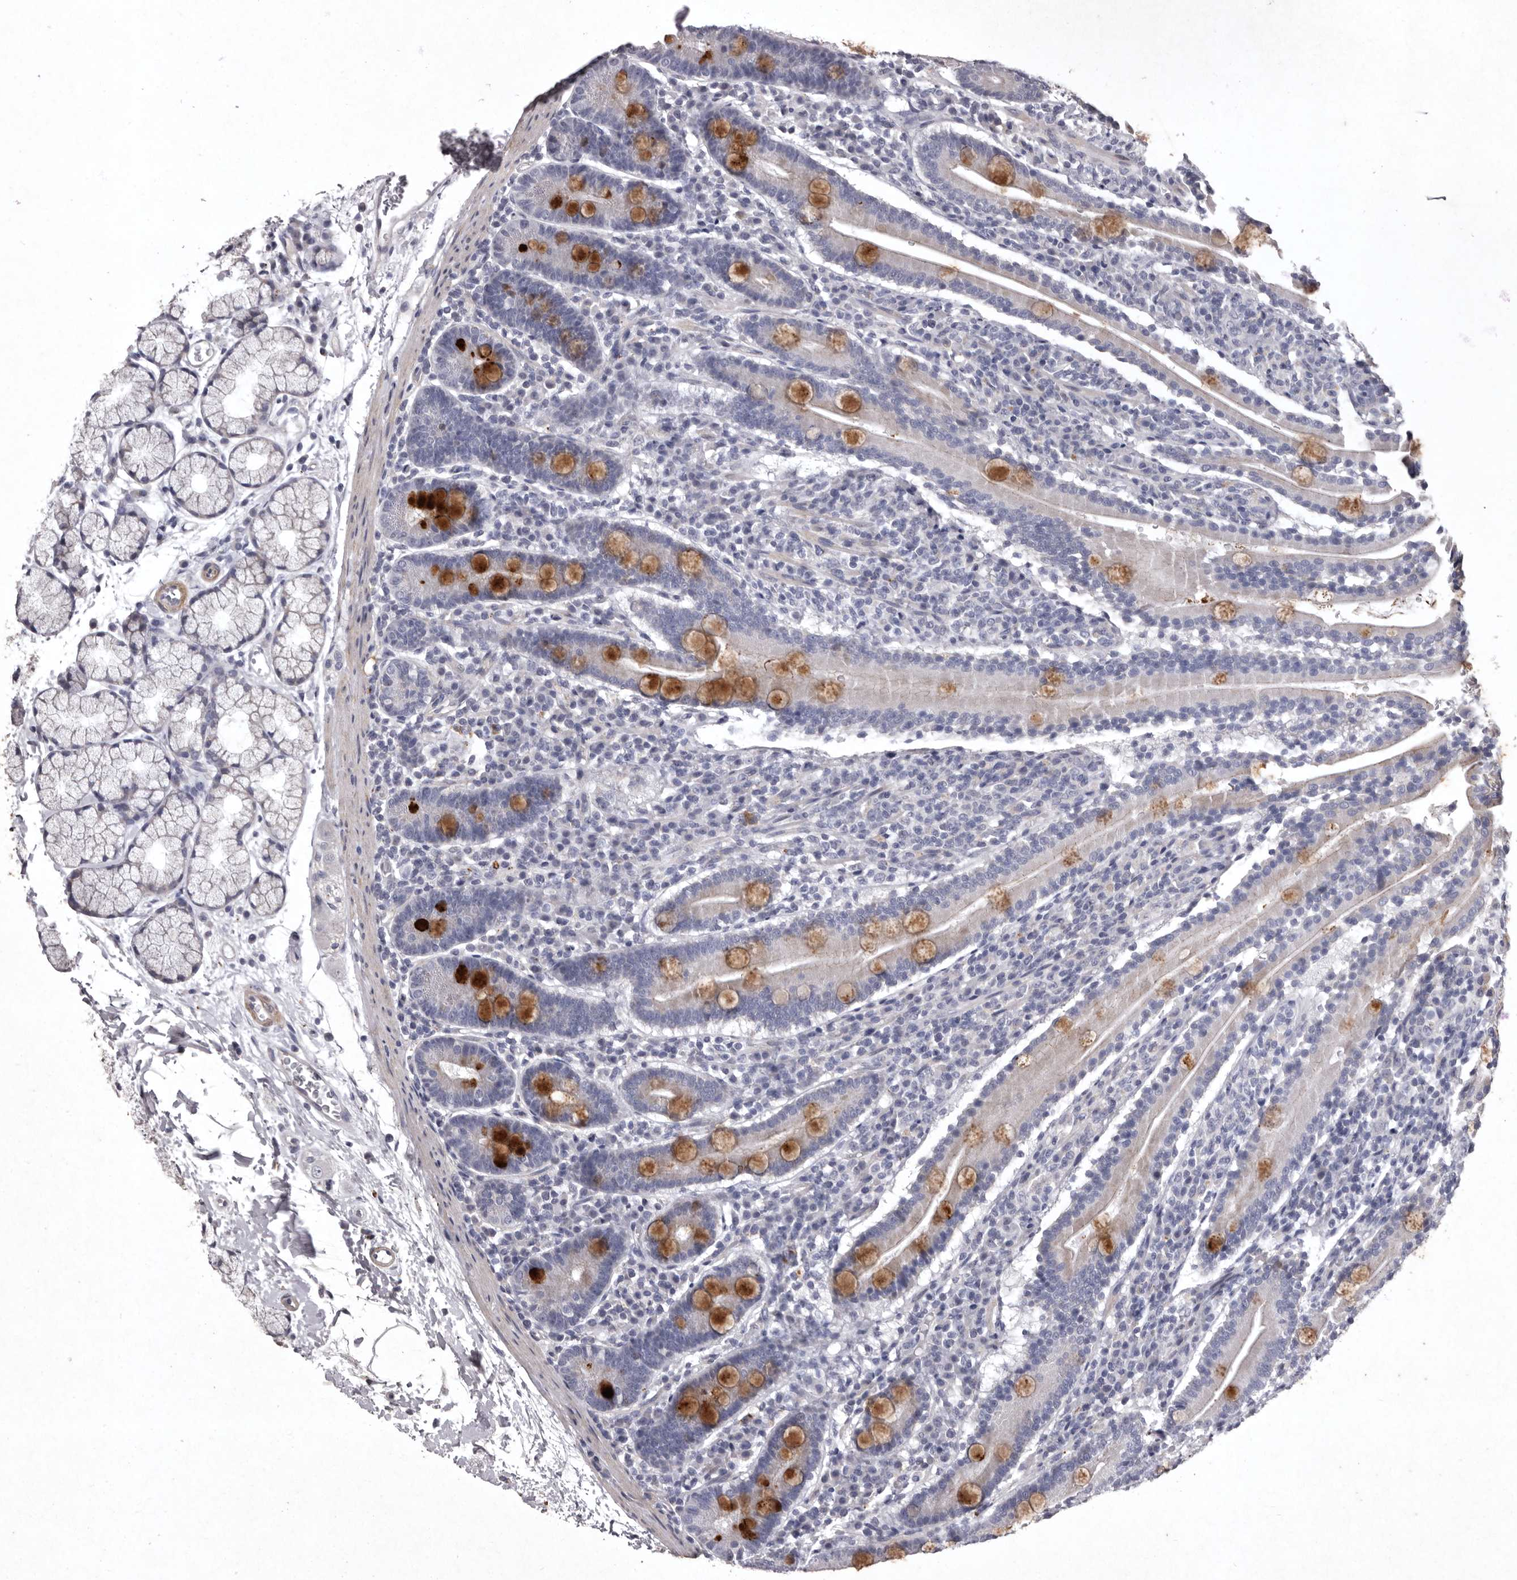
{"staining": {"intensity": "moderate", "quantity": "25%-75%", "location": "cytoplasmic/membranous"}, "tissue": "duodenum", "cell_type": "Glandular cells", "image_type": "normal", "snomed": [{"axis": "morphology", "description": "Normal tissue, NOS"}, {"axis": "topography", "description": "Duodenum"}], "caption": "This is an image of immunohistochemistry staining of unremarkable duodenum, which shows moderate positivity in the cytoplasmic/membranous of glandular cells.", "gene": "NKAIN4", "patient": {"sex": "male", "age": 35}}